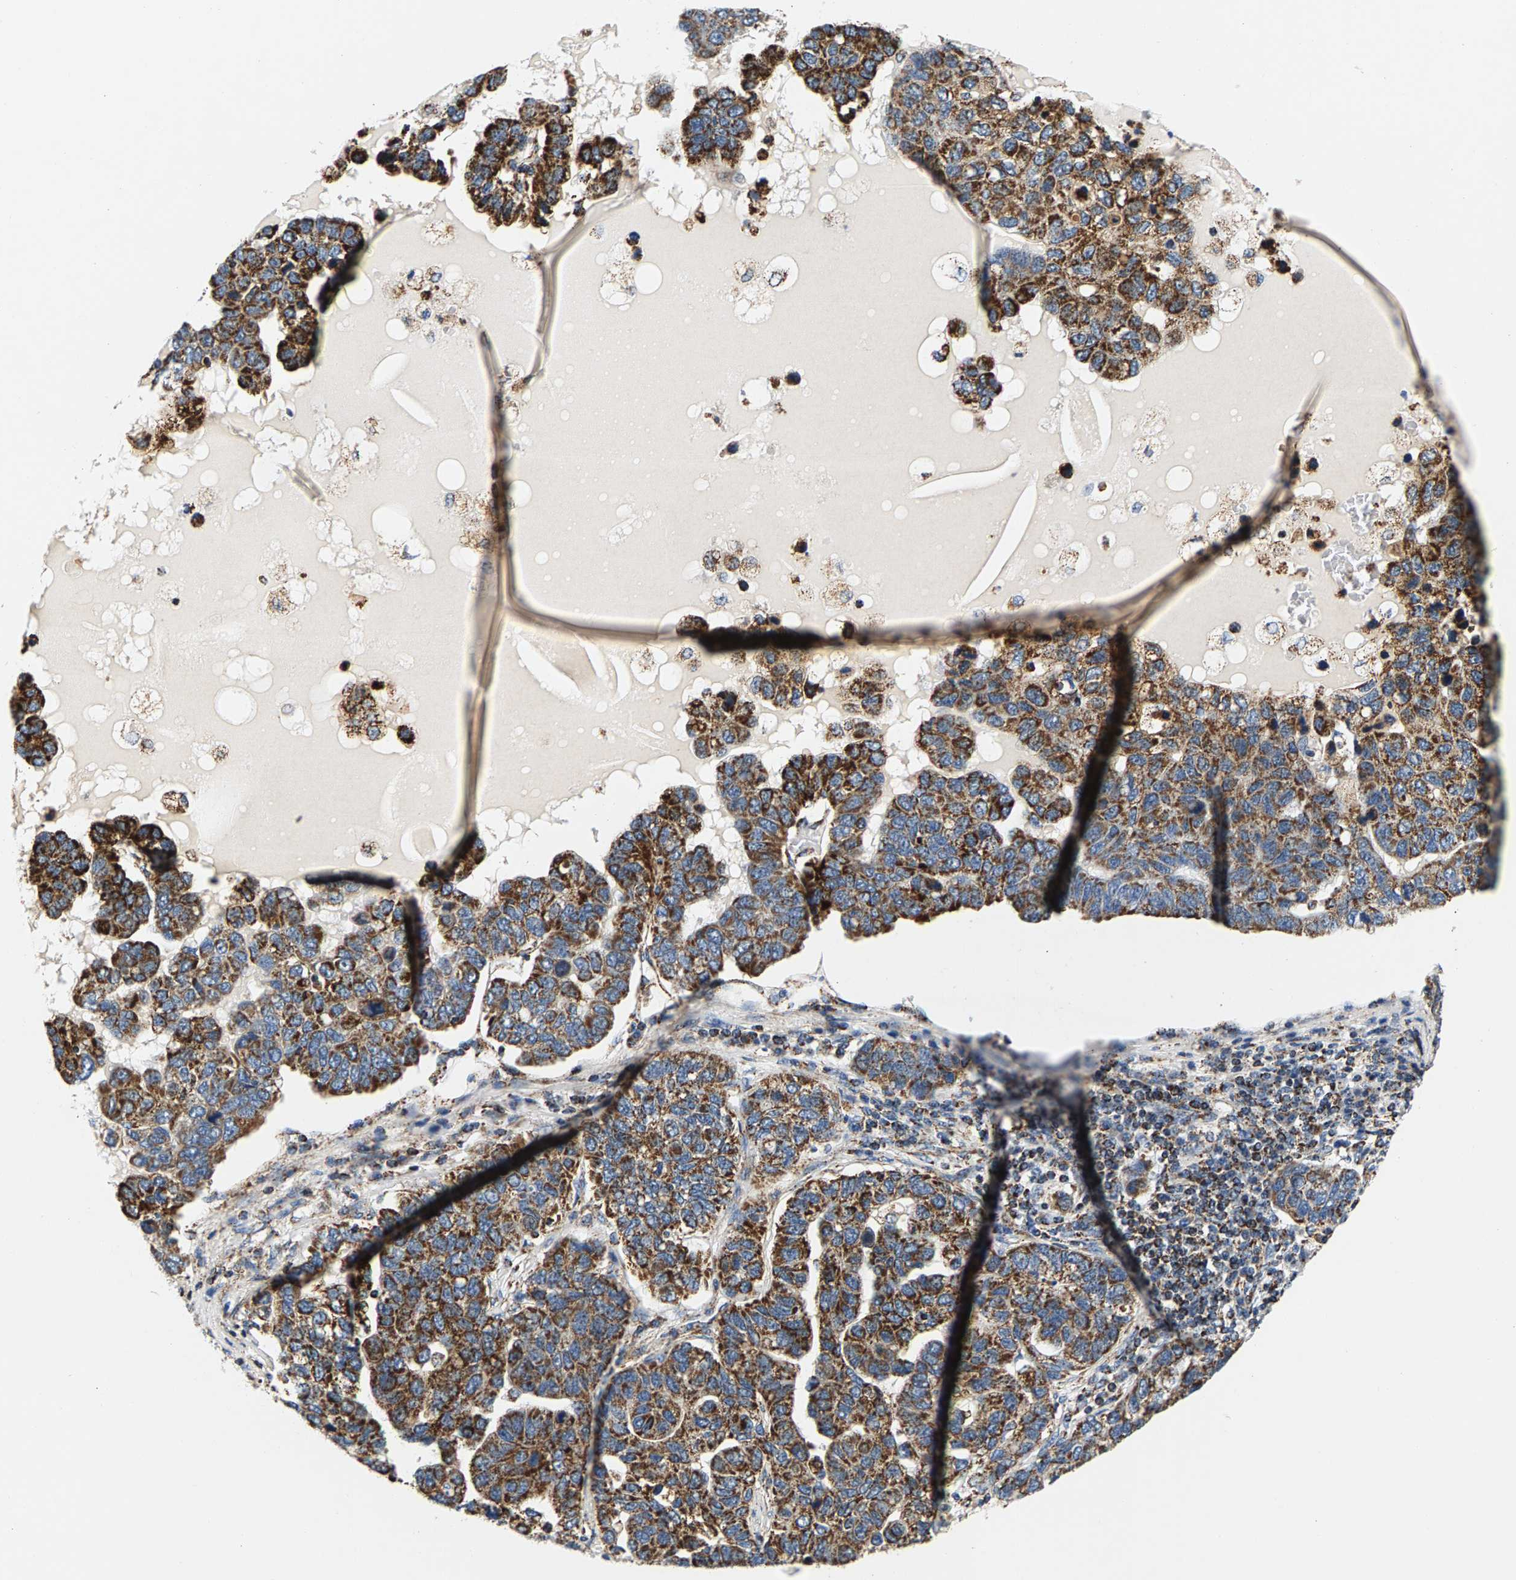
{"staining": {"intensity": "strong", "quantity": "25%-75%", "location": "cytoplasmic/membranous"}, "tissue": "pancreatic cancer", "cell_type": "Tumor cells", "image_type": "cancer", "snomed": [{"axis": "morphology", "description": "Adenocarcinoma, NOS"}, {"axis": "topography", "description": "Pancreas"}], "caption": "Immunohistochemistry image of pancreatic adenocarcinoma stained for a protein (brown), which reveals high levels of strong cytoplasmic/membranous expression in approximately 25%-75% of tumor cells.", "gene": "PDE1A", "patient": {"sex": "female", "age": 61}}